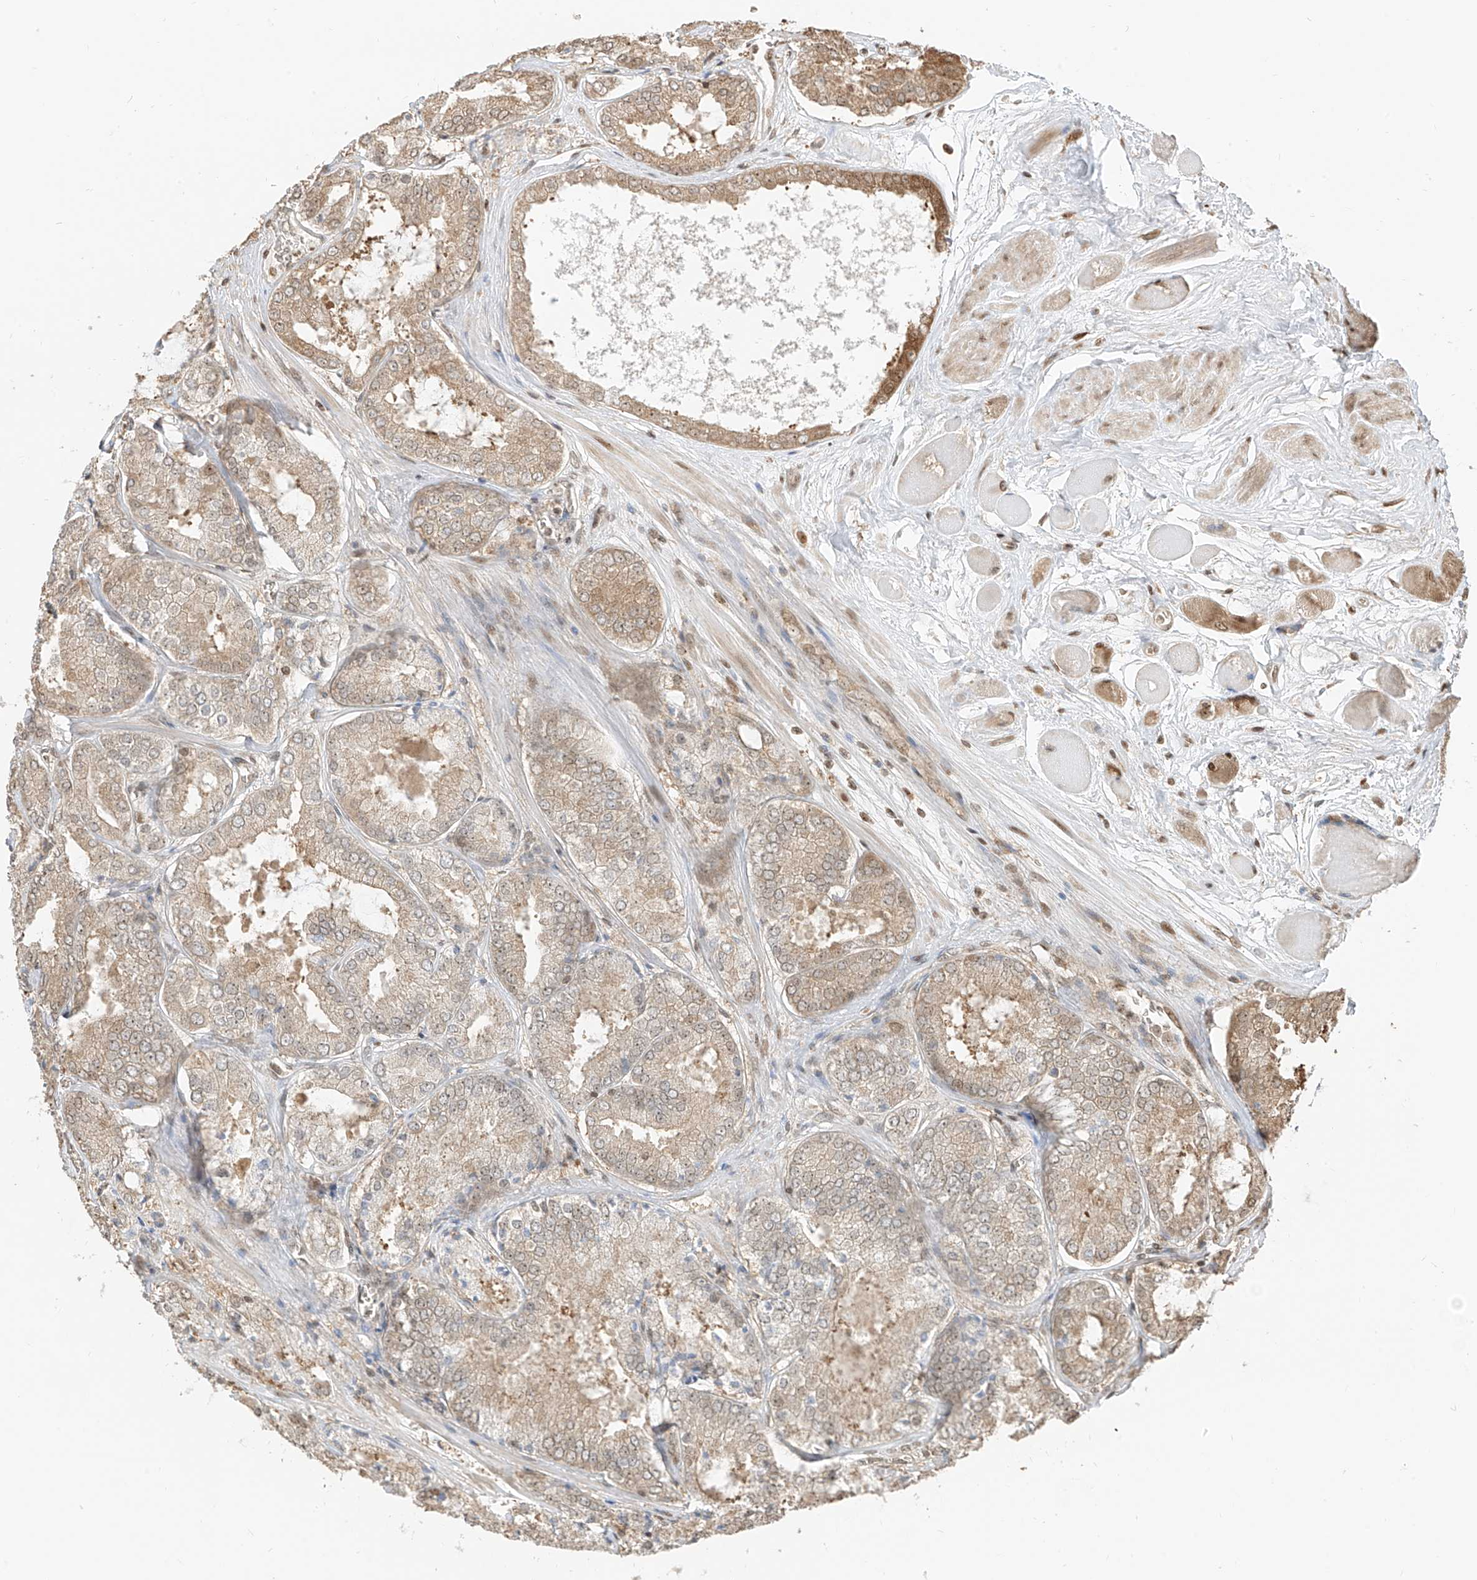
{"staining": {"intensity": "weak", "quantity": "25%-75%", "location": "cytoplasmic/membranous"}, "tissue": "prostate cancer", "cell_type": "Tumor cells", "image_type": "cancer", "snomed": [{"axis": "morphology", "description": "Adenocarcinoma, Low grade"}, {"axis": "topography", "description": "Prostate"}], "caption": "Immunohistochemistry (IHC) (DAB) staining of prostate low-grade adenocarcinoma shows weak cytoplasmic/membranous protein staining in approximately 25%-75% of tumor cells. (brown staining indicates protein expression, while blue staining denotes nuclei).", "gene": "VMP1", "patient": {"sex": "male", "age": 67}}